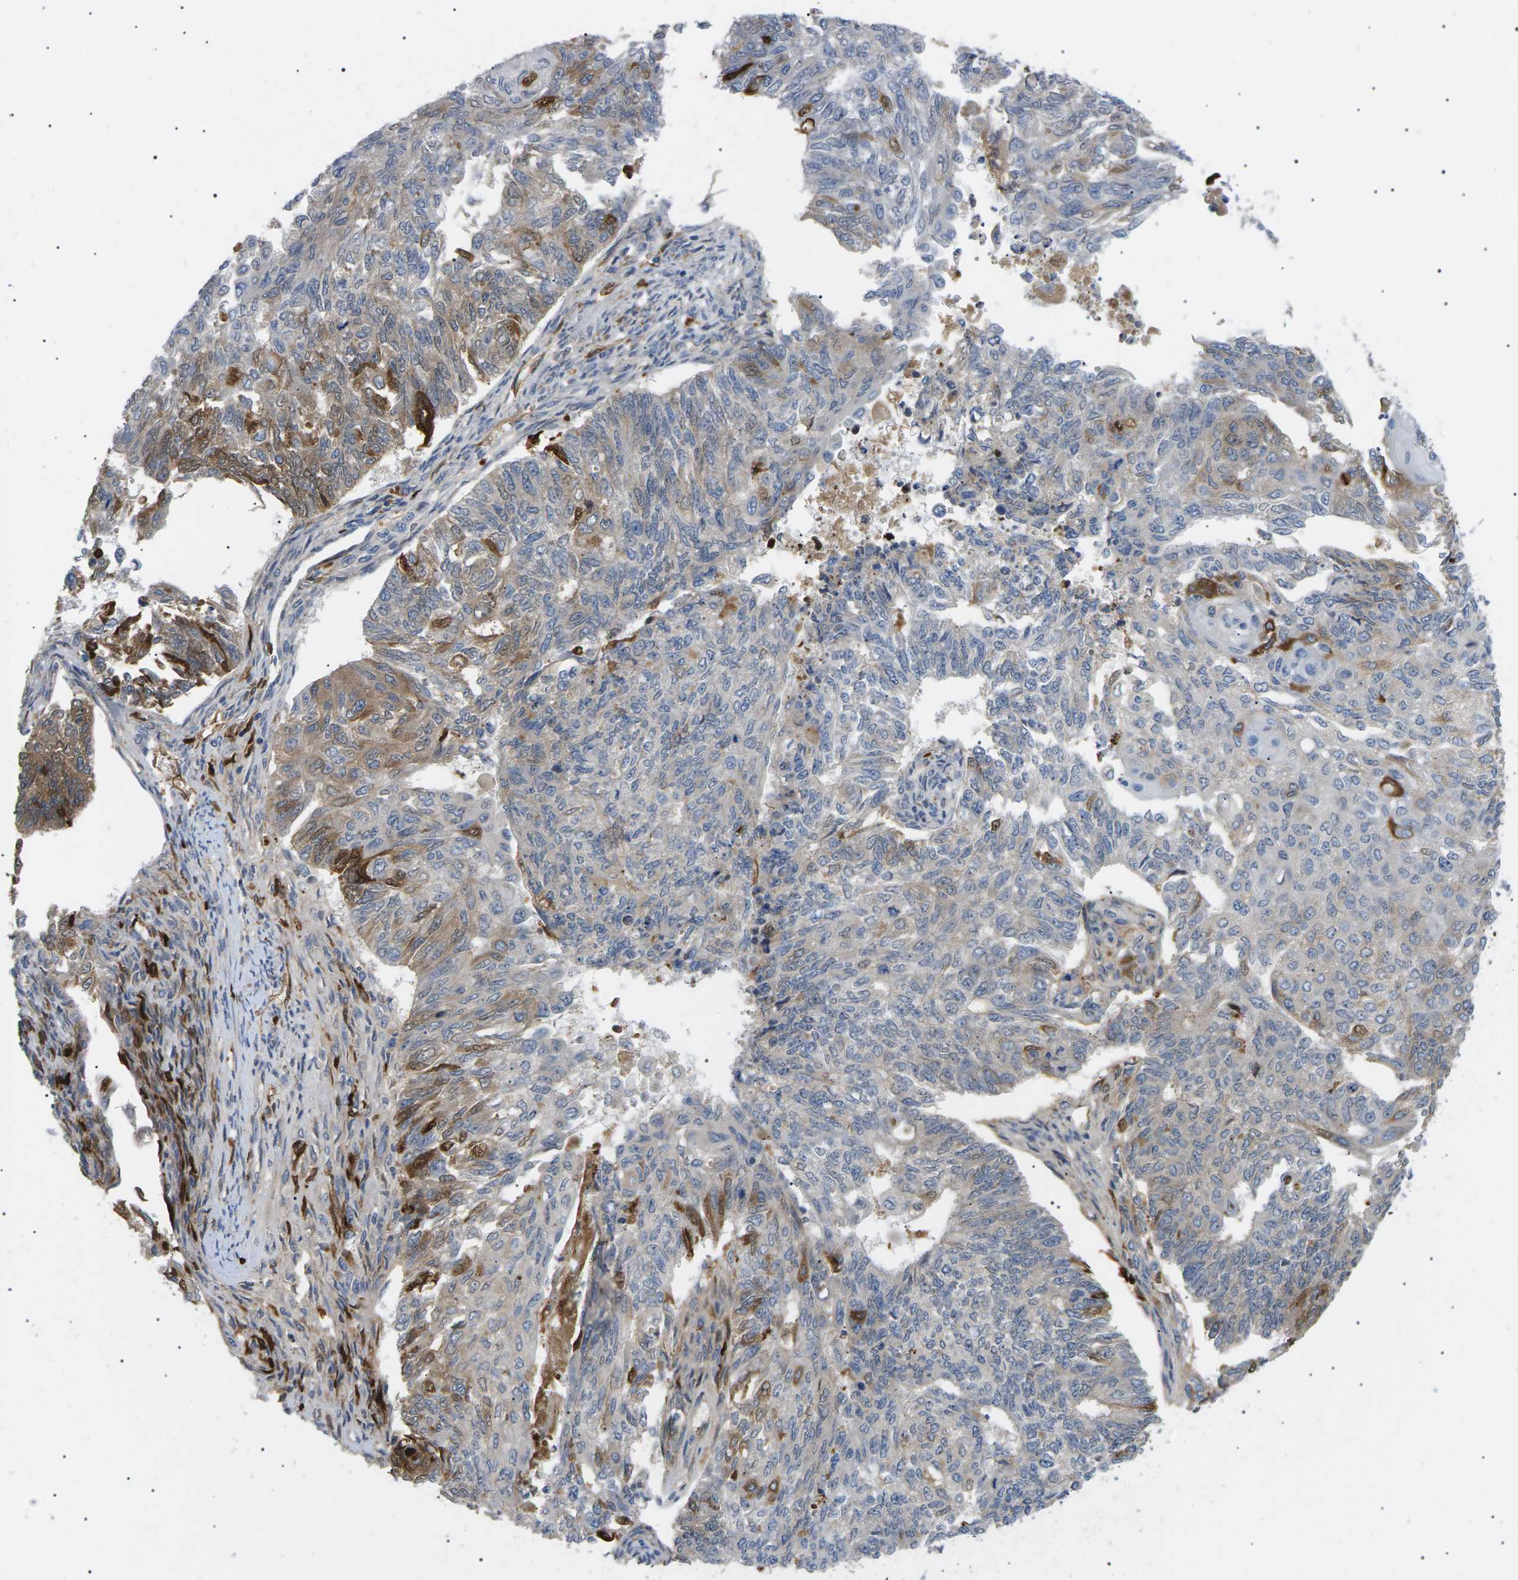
{"staining": {"intensity": "strong", "quantity": "<25%", "location": "cytoplasmic/membranous"}, "tissue": "endometrial cancer", "cell_type": "Tumor cells", "image_type": "cancer", "snomed": [{"axis": "morphology", "description": "Adenocarcinoma, NOS"}, {"axis": "topography", "description": "Endometrium"}], "caption": "High-magnification brightfield microscopy of adenocarcinoma (endometrial) stained with DAB (3,3'-diaminobenzidine) (brown) and counterstained with hematoxylin (blue). tumor cells exhibit strong cytoplasmic/membranous staining is appreciated in approximately<25% of cells.", "gene": "TMTC4", "patient": {"sex": "female", "age": 32}}